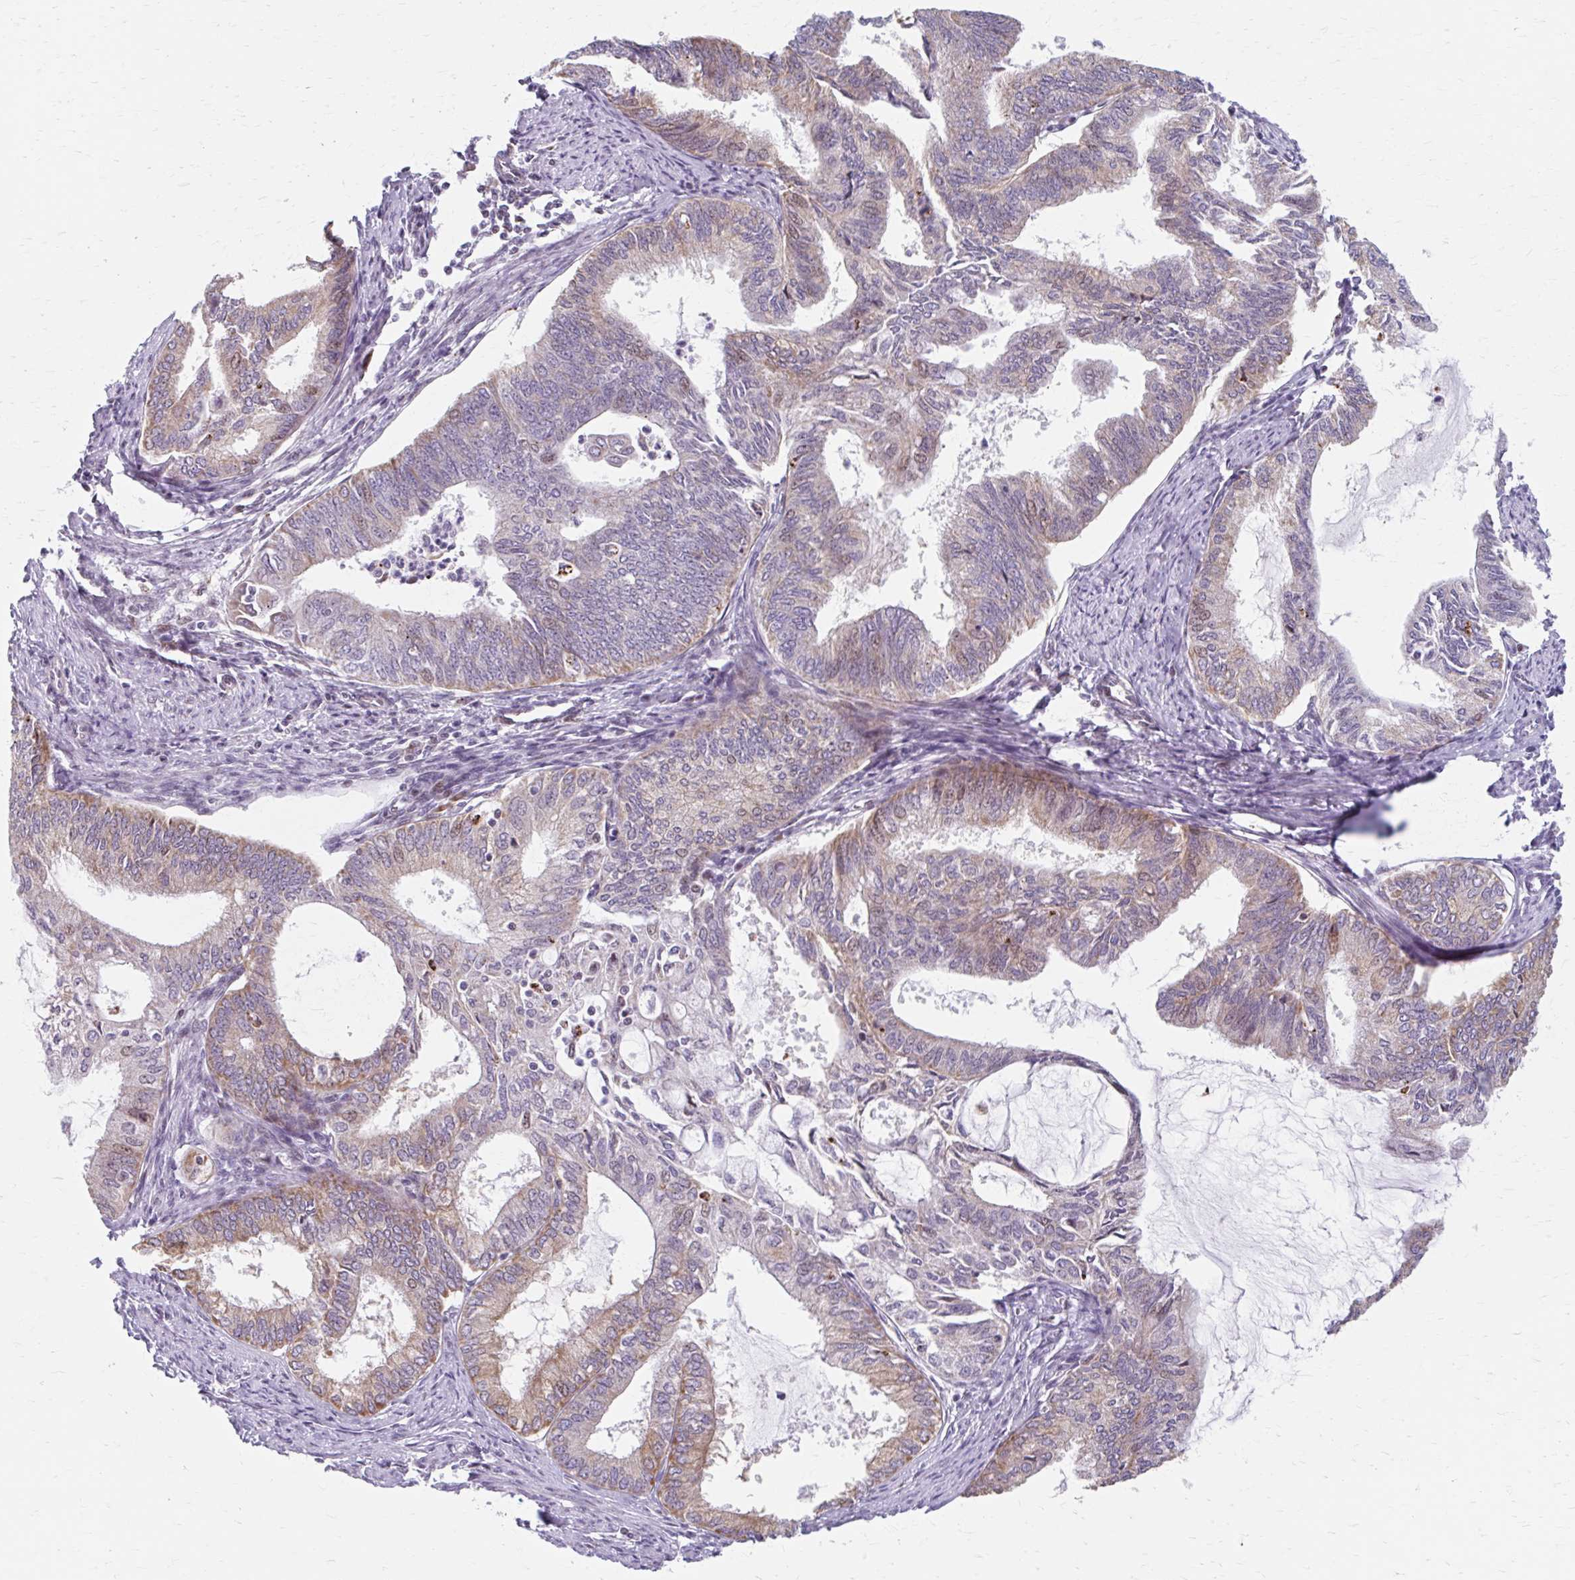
{"staining": {"intensity": "moderate", "quantity": "25%-75%", "location": "cytoplasmic/membranous"}, "tissue": "endometrial cancer", "cell_type": "Tumor cells", "image_type": "cancer", "snomed": [{"axis": "morphology", "description": "Adenocarcinoma, NOS"}, {"axis": "topography", "description": "Endometrium"}], "caption": "Human adenocarcinoma (endometrial) stained with a protein marker shows moderate staining in tumor cells.", "gene": "BEAN1", "patient": {"sex": "female", "age": 86}}